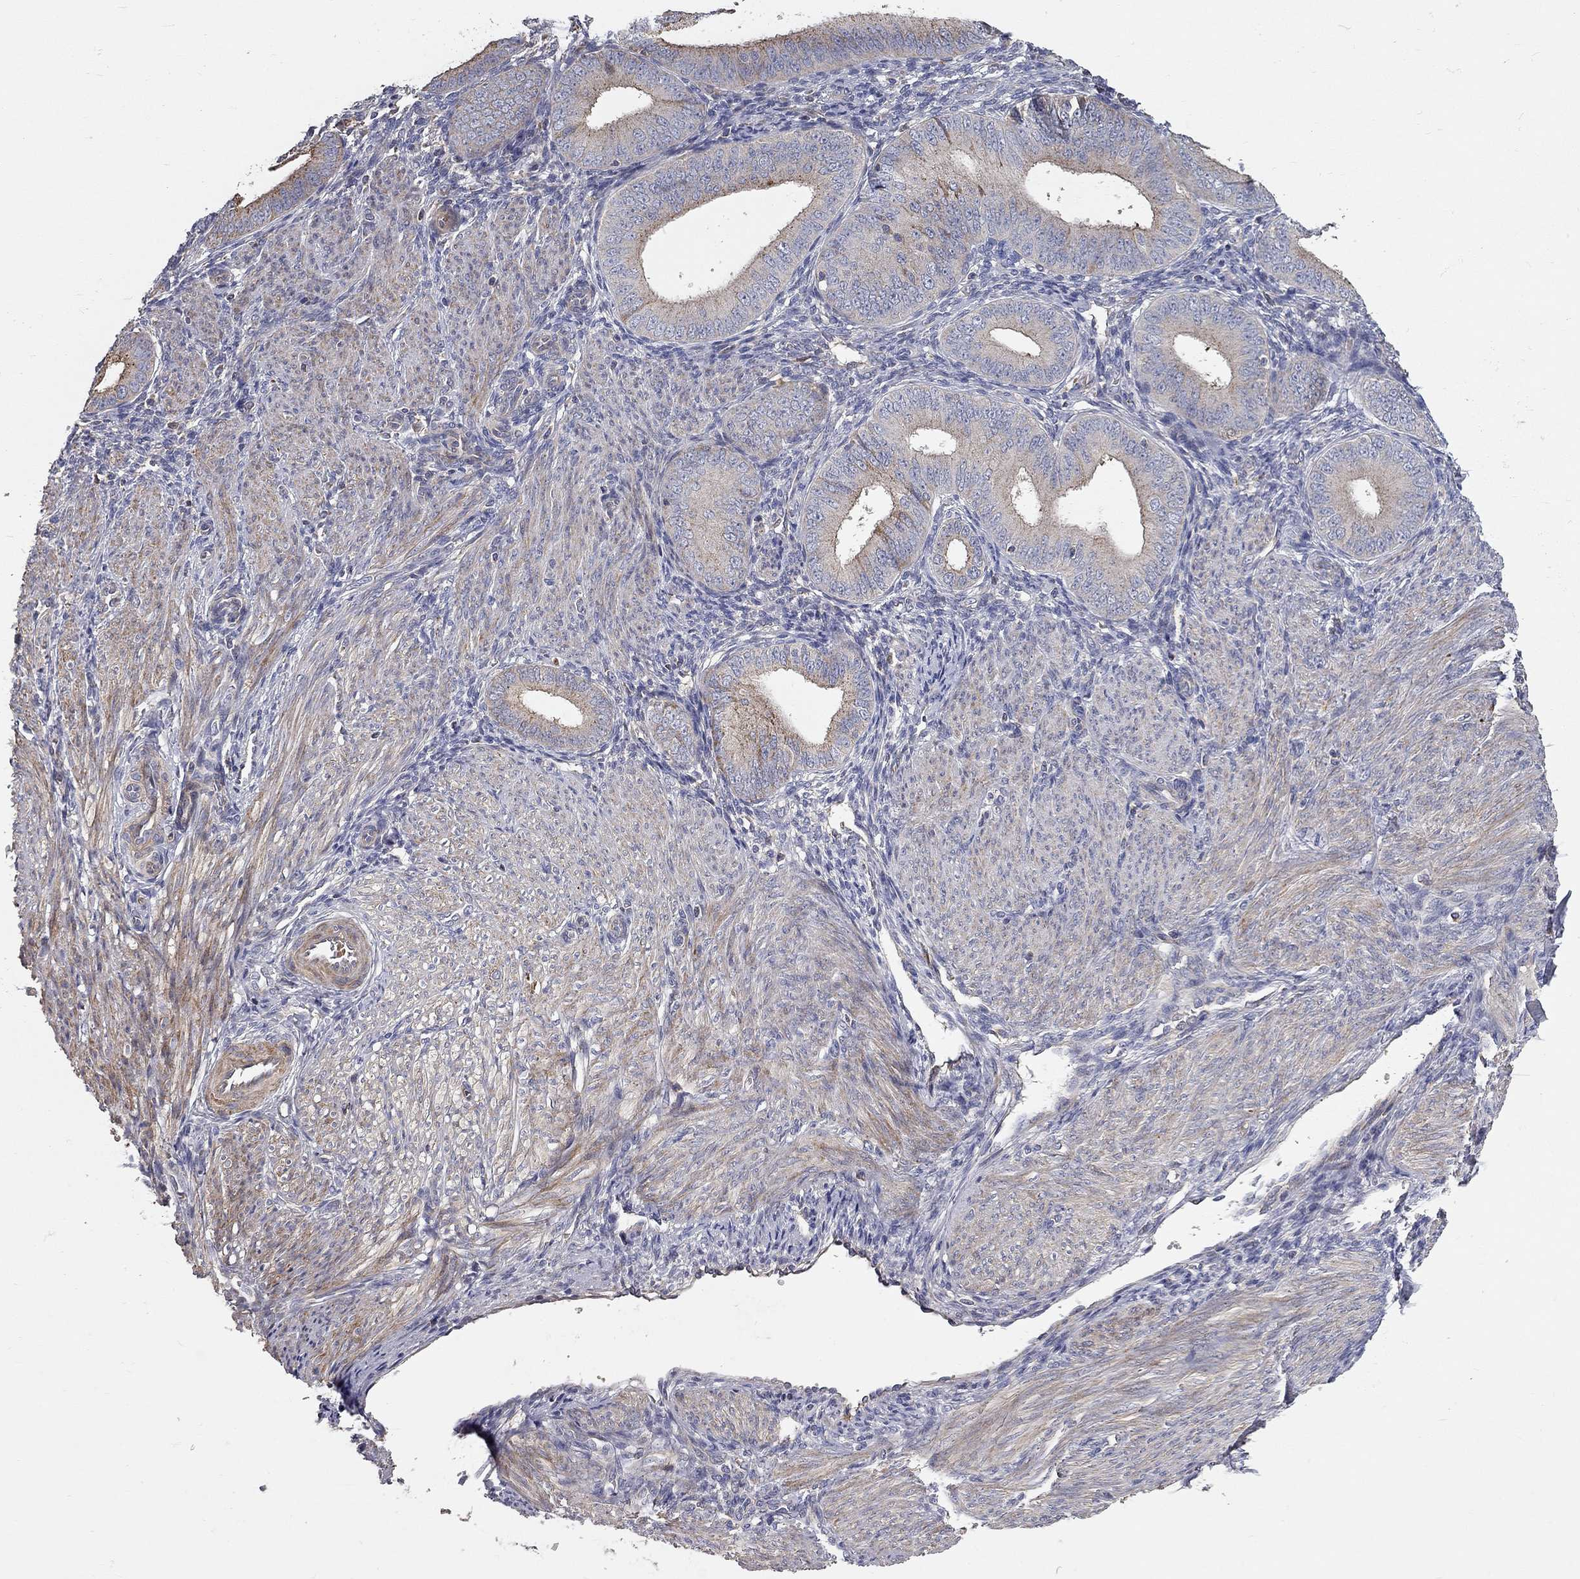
{"staining": {"intensity": "negative", "quantity": "none", "location": "none"}, "tissue": "endometrium", "cell_type": "Cells in endometrial stroma", "image_type": "normal", "snomed": [{"axis": "morphology", "description": "Normal tissue, NOS"}, {"axis": "topography", "description": "Endometrium"}], "caption": "Endometrium stained for a protein using immunohistochemistry (IHC) exhibits no expression cells in endometrial stroma.", "gene": "KANSL1L", "patient": {"sex": "female", "age": 39}}